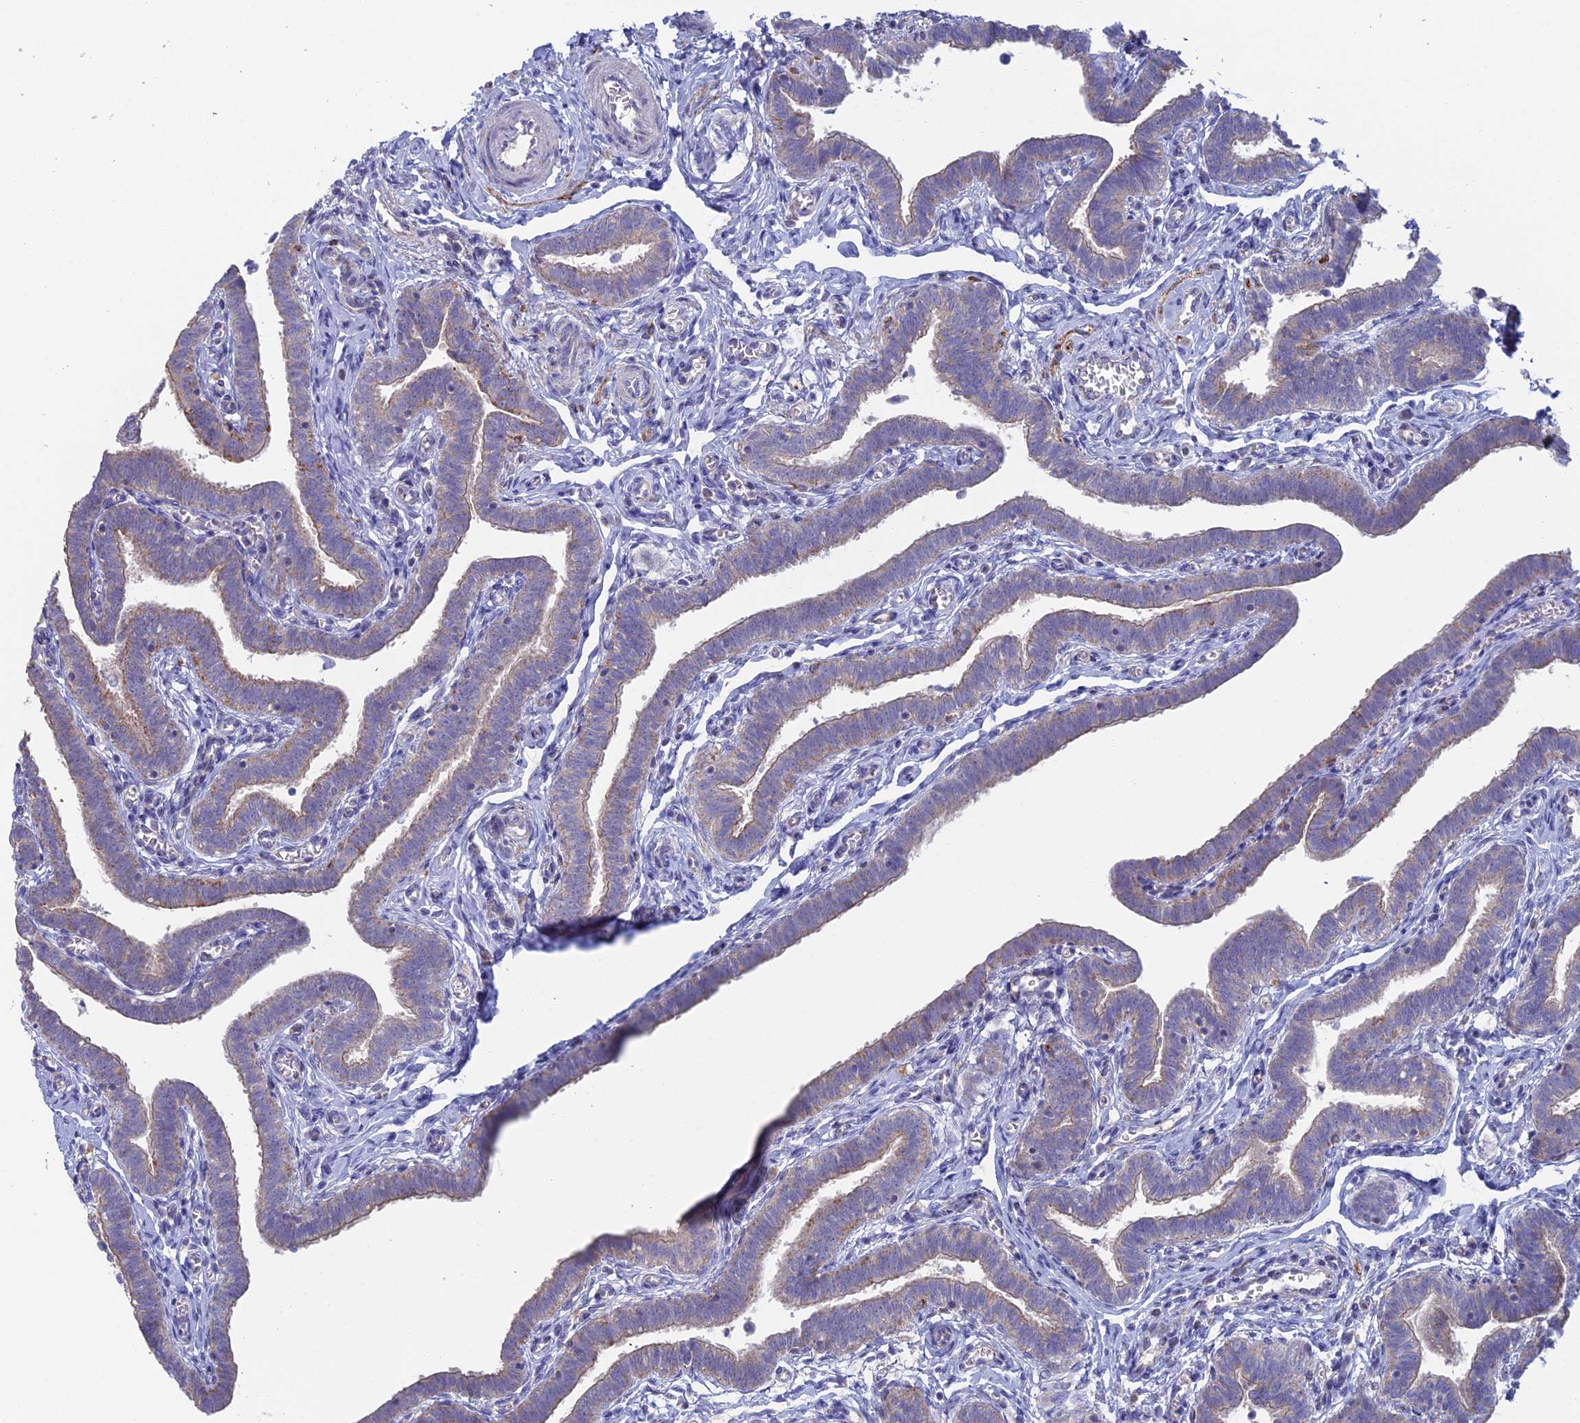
{"staining": {"intensity": "weak", "quantity": "25%-75%", "location": "cytoplasmic/membranous"}, "tissue": "fallopian tube", "cell_type": "Glandular cells", "image_type": "normal", "snomed": [{"axis": "morphology", "description": "Normal tissue, NOS"}, {"axis": "topography", "description": "Fallopian tube"}], "caption": "Immunohistochemistry (IHC) of normal human fallopian tube demonstrates low levels of weak cytoplasmic/membranous positivity in approximately 25%-75% of glandular cells.", "gene": "ARL16", "patient": {"sex": "female", "age": 36}}